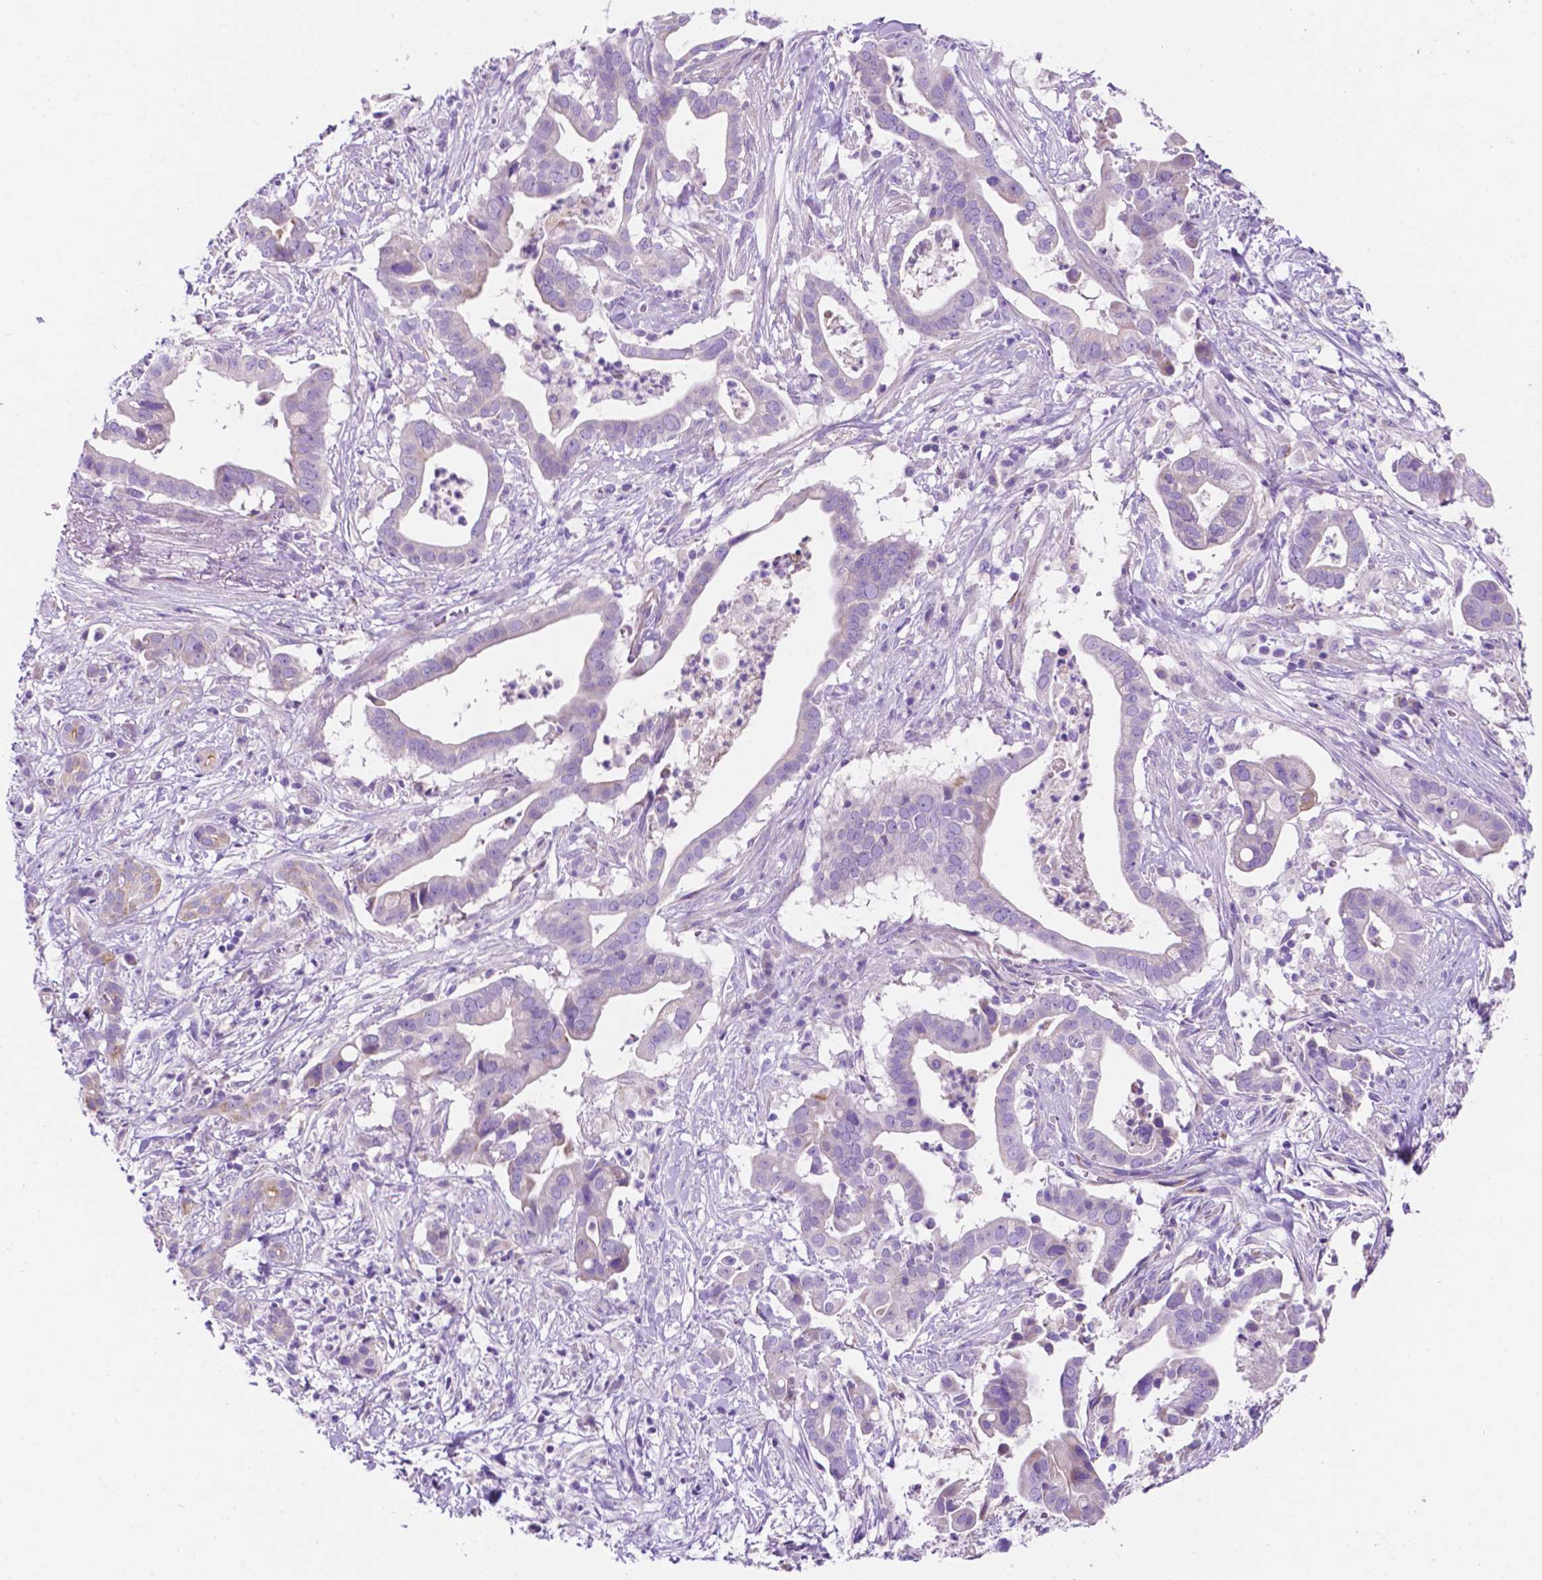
{"staining": {"intensity": "negative", "quantity": "none", "location": "none"}, "tissue": "pancreatic cancer", "cell_type": "Tumor cells", "image_type": "cancer", "snomed": [{"axis": "morphology", "description": "Adenocarcinoma, NOS"}, {"axis": "topography", "description": "Pancreas"}], "caption": "This is an immunohistochemistry micrograph of human adenocarcinoma (pancreatic). There is no staining in tumor cells.", "gene": "CEACAM7", "patient": {"sex": "male", "age": 61}}